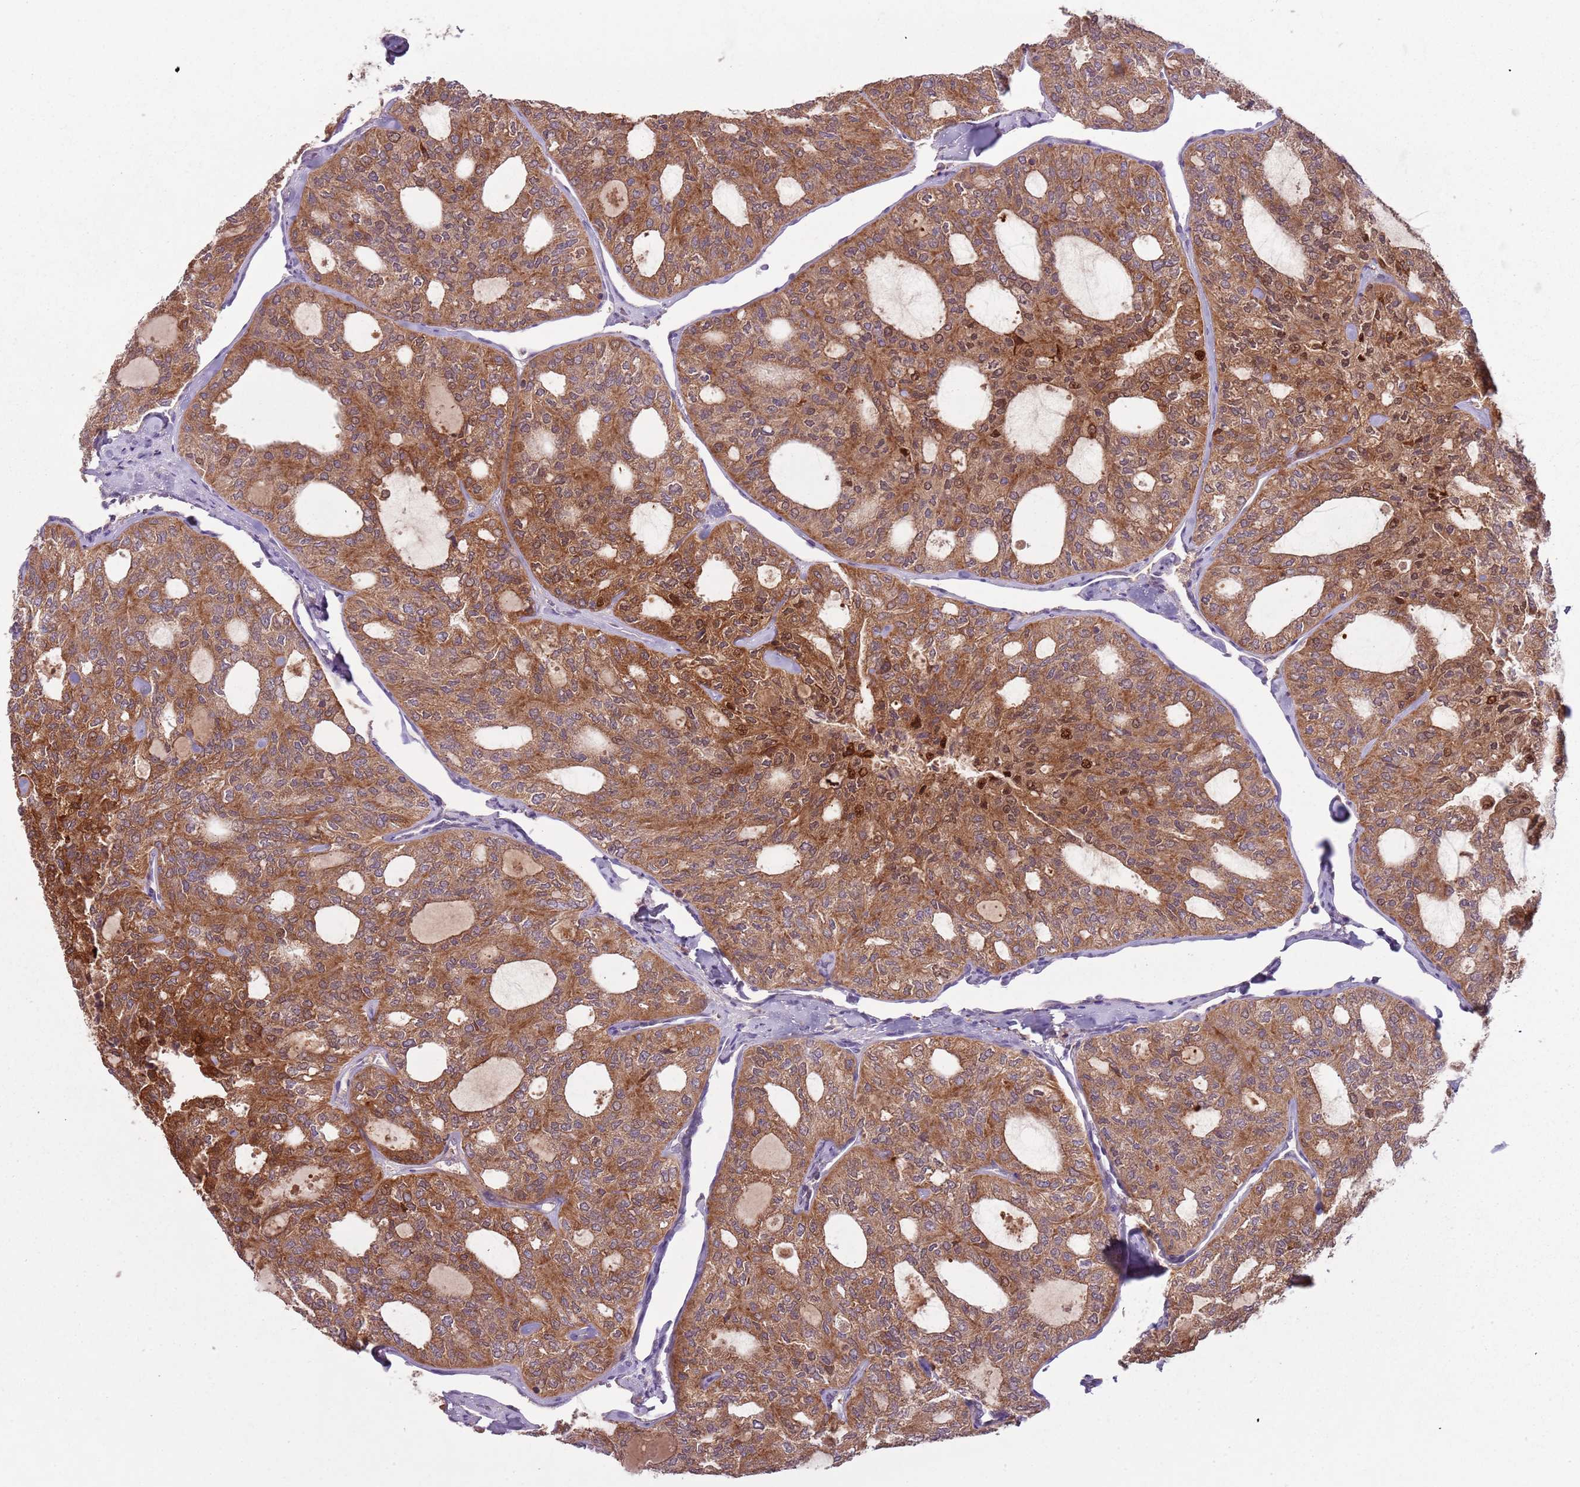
{"staining": {"intensity": "moderate", "quantity": ">75%", "location": "cytoplasmic/membranous"}, "tissue": "thyroid cancer", "cell_type": "Tumor cells", "image_type": "cancer", "snomed": [{"axis": "morphology", "description": "Follicular adenoma carcinoma, NOS"}, {"axis": "topography", "description": "Thyroid gland"}], "caption": "Immunohistochemistry staining of thyroid cancer (follicular adenoma carcinoma), which reveals medium levels of moderate cytoplasmic/membranous positivity in approximately >75% of tumor cells indicating moderate cytoplasmic/membranous protein expression. The staining was performed using DAB (brown) for protein detection and nuclei were counterstained in hematoxylin (blue).", "gene": "FECH", "patient": {"sex": "male", "age": 75}}